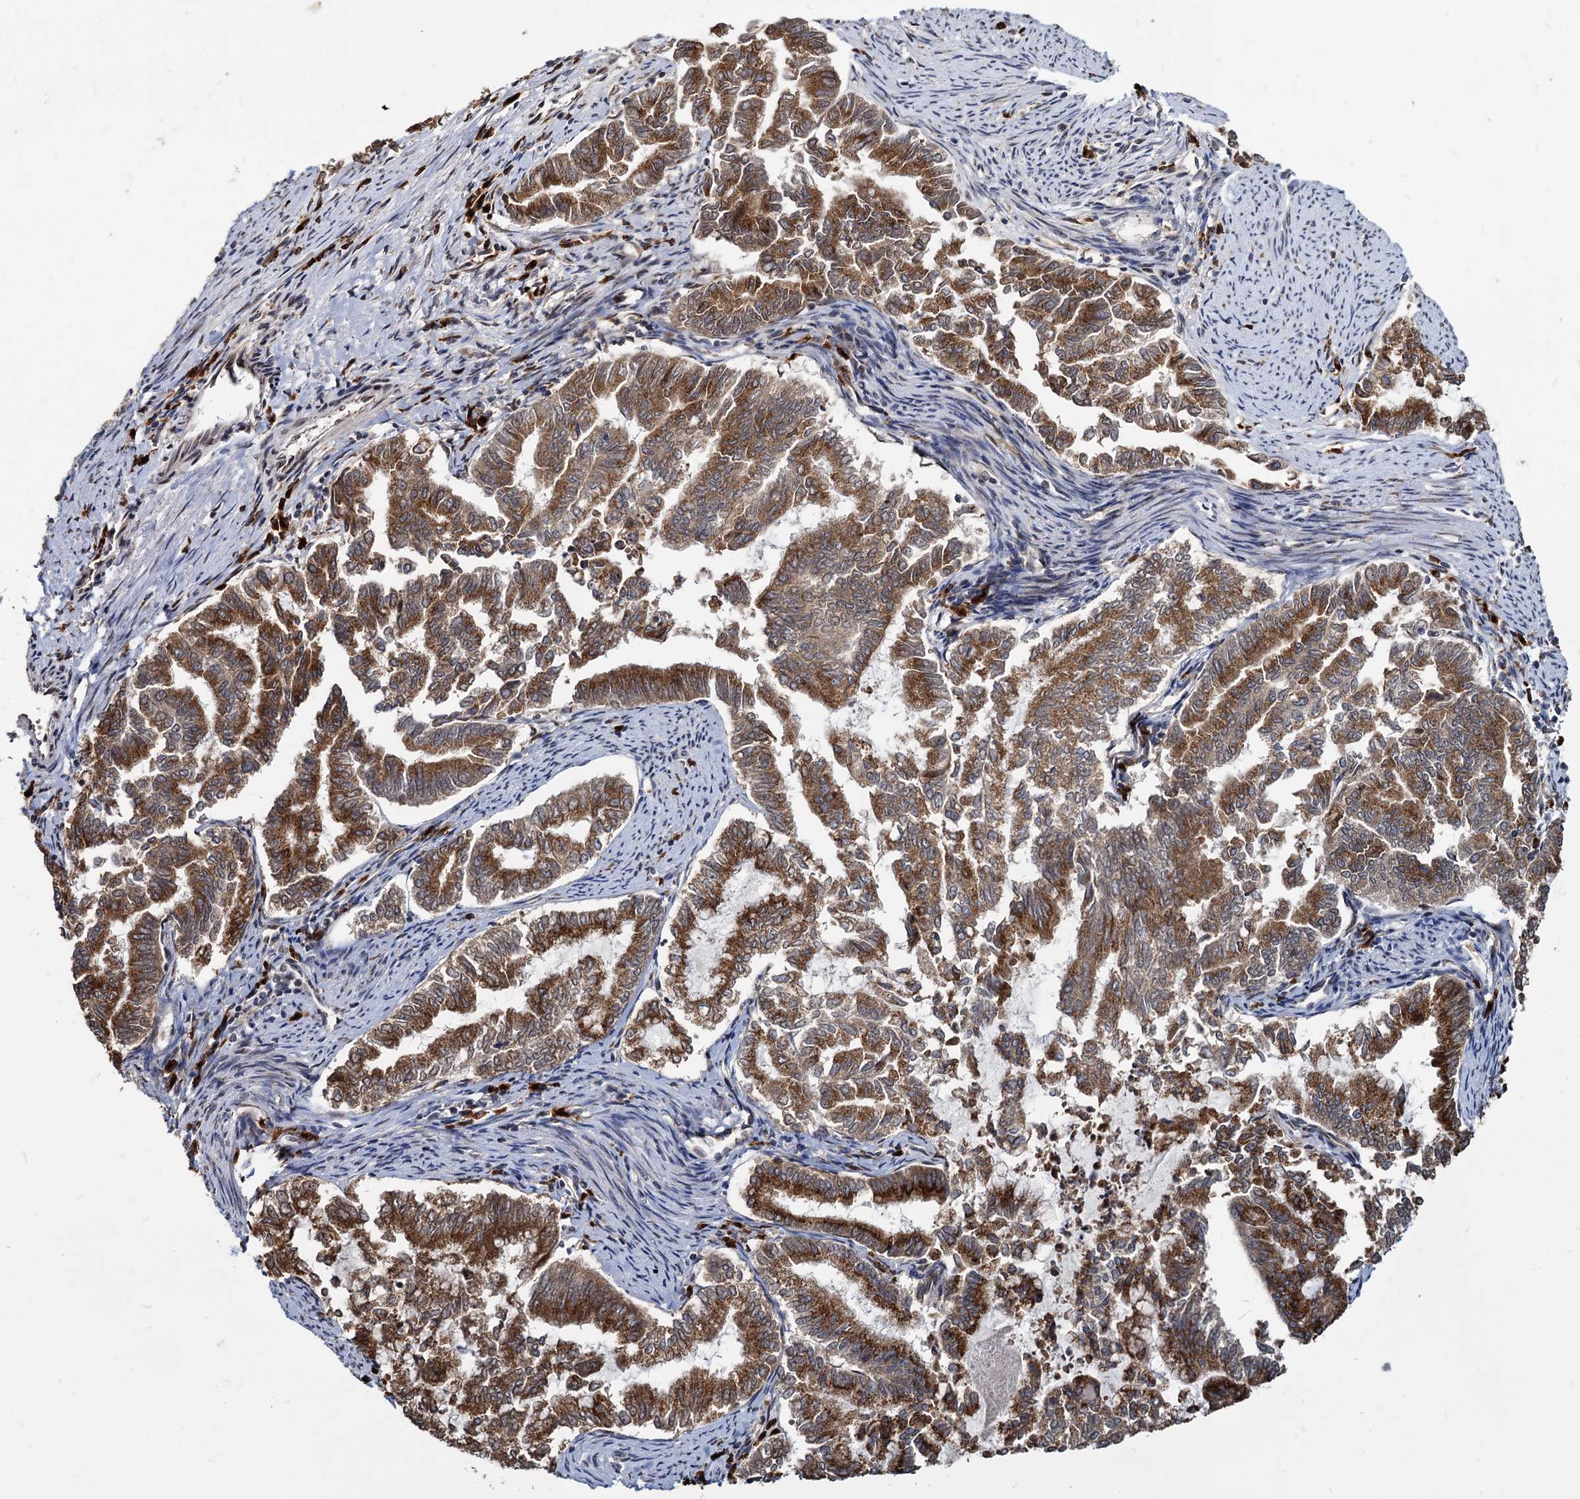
{"staining": {"intensity": "moderate", "quantity": ">75%", "location": "cytoplasmic/membranous"}, "tissue": "endometrial cancer", "cell_type": "Tumor cells", "image_type": "cancer", "snomed": [{"axis": "morphology", "description": "Adenocarcinoma, NOS"}, {"axis": "topography", "description": "Endometrium"}], "caption": "Tumor cells demonstrate medium levels of moderate cytoplasmic/membranous staining in approximately >75% of cells in endometrial adenocarcinoma. Nuclei are stained in blue.", "gene": "SAAL1", "patient": {"sex": "female", "age": 79}}